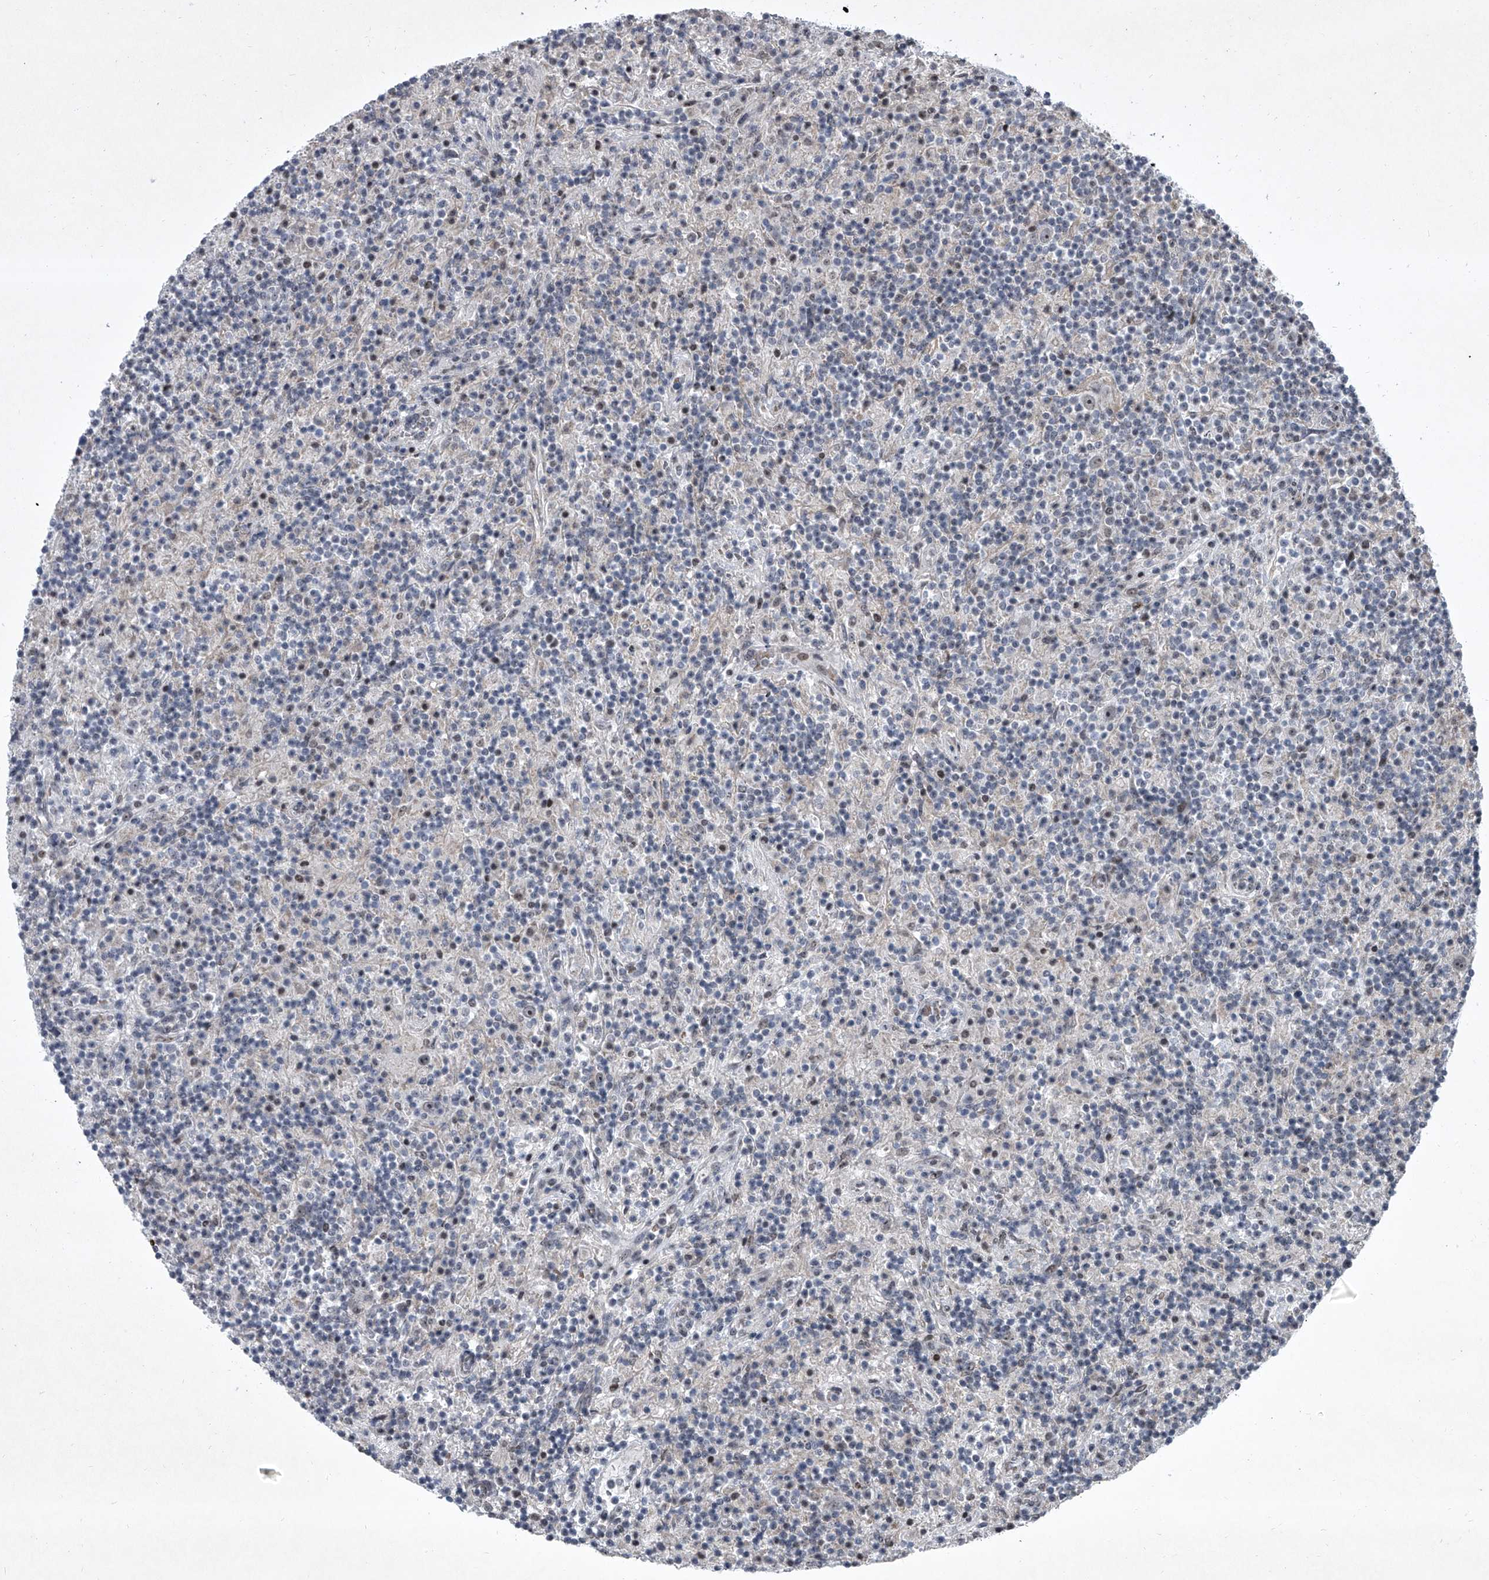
{"staining": {"intensity": "weak", "quantity": "<25%", "location": "nuclear"}, "tissue": "lymphoma", "cell_type": "Tumor cells", "image_type": "cancer", "snomed": [{"axis": "morphology", "description": "Hodgkin's disease, NOS"}, {"axis": "topography", "description": "Lymph node"}], "caption": "DAB immunohistochemical staining of Hodgkin's disease exhibits no significant staining in tumor cells. (Brightfield microscopy of DAB (3,3'-diaminobenzidine) IHC at high magnification).", "gene": "MLLT1", "patient": {"sex": "male", "age": 70}}